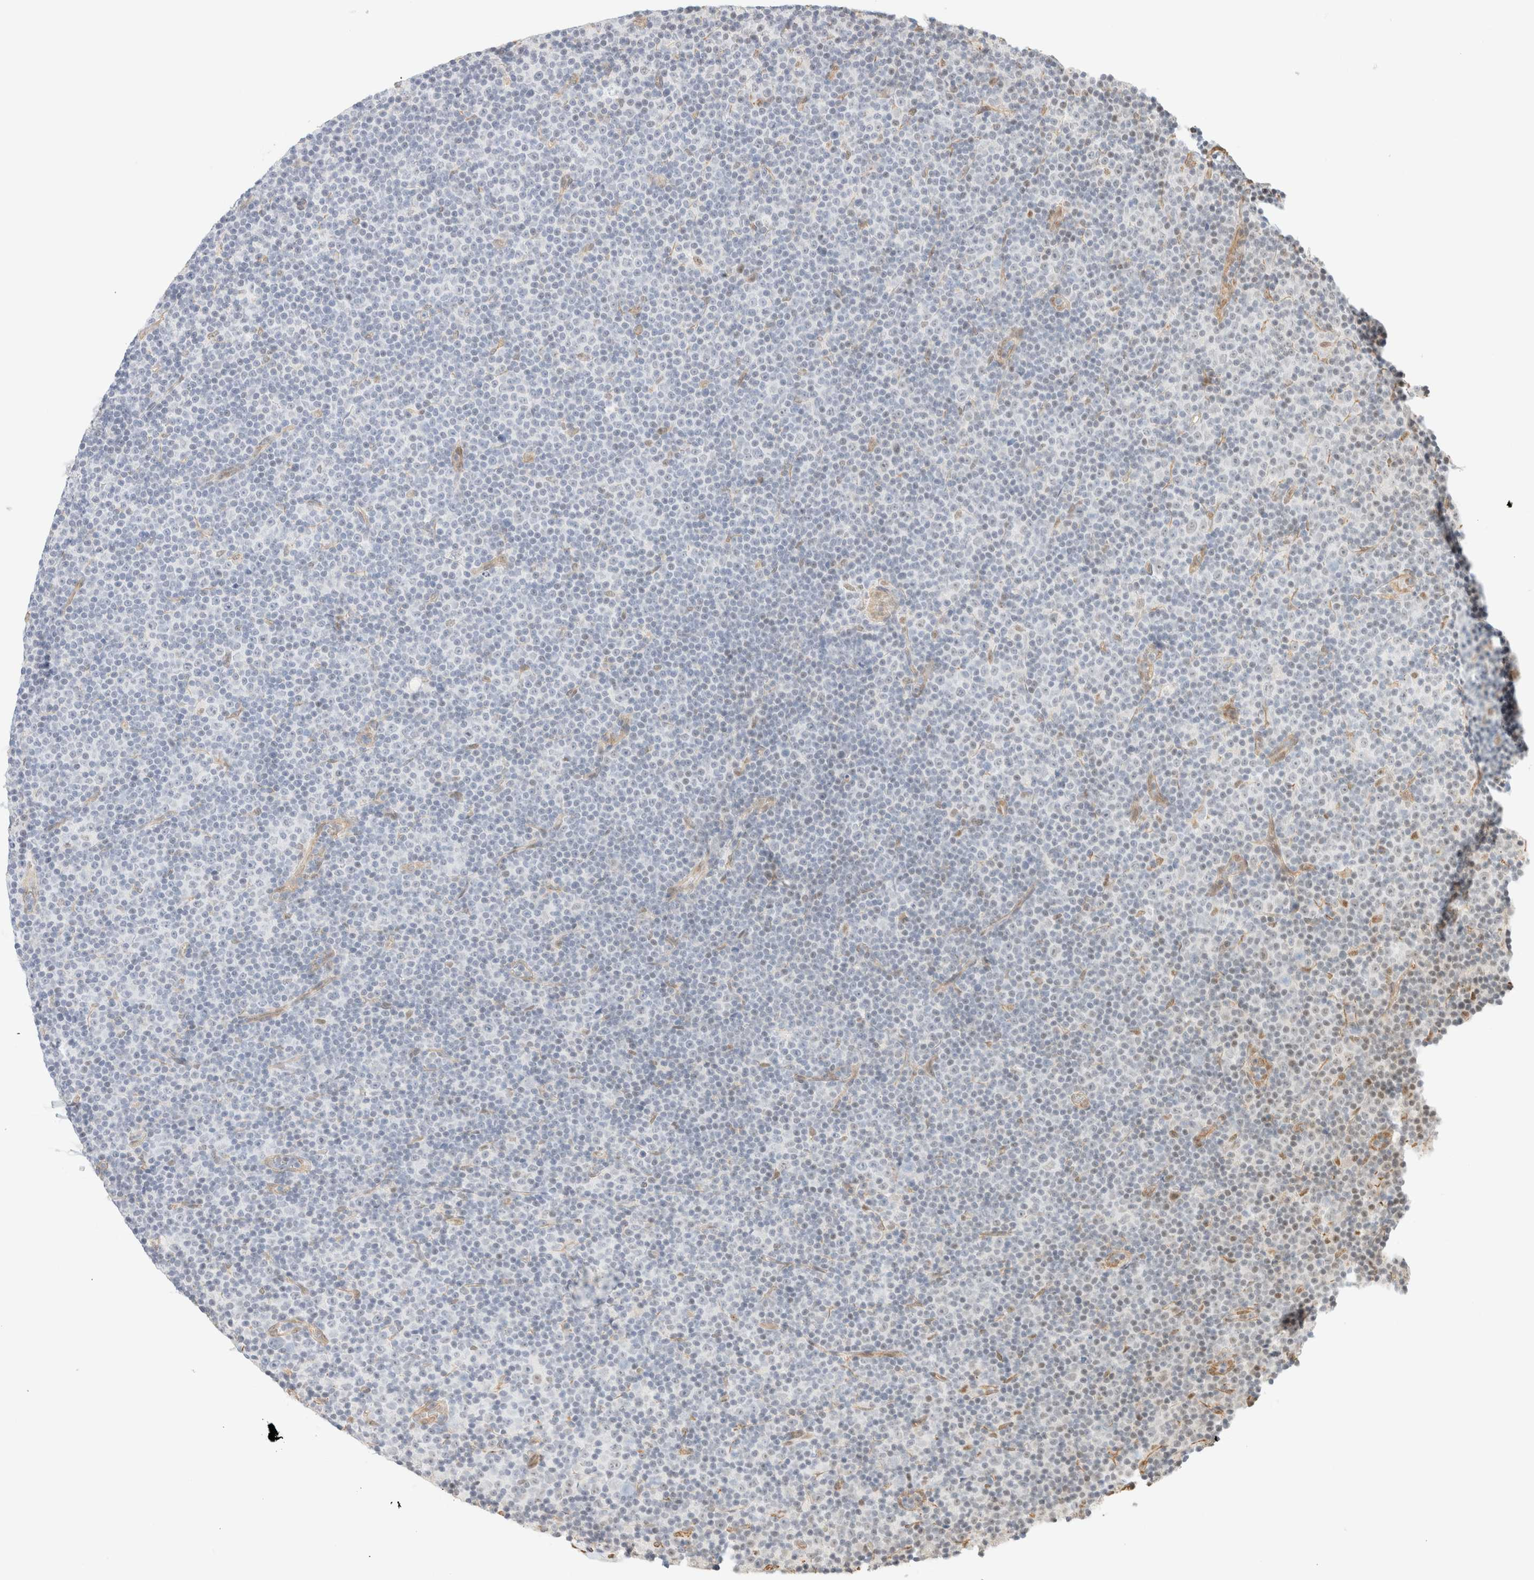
{"staining": {"intensity": "negative", "quantity": "none", "location": "none"}, "tissue": "lymphoma", "cell_type": "Tumor cells", "image_type": "cancer", "snomed": [{"axis": "morphology", "description": "Malignant lymphoma, non-Hodgkin's type, Low grade"}, {"axis": "topography", "description": "Lymph node"}], "caption": "An IHC micrograph of low-grade malignant lymphoma, non-Hodgkin's type is shown. There is no staining in tumor cells of low-grade malignant lymphoma, non-Hodgkin's type. (DAB IHC, high magnification).", "gene": "ARID5A", "patient": {"sex": "female", "age": 67}}